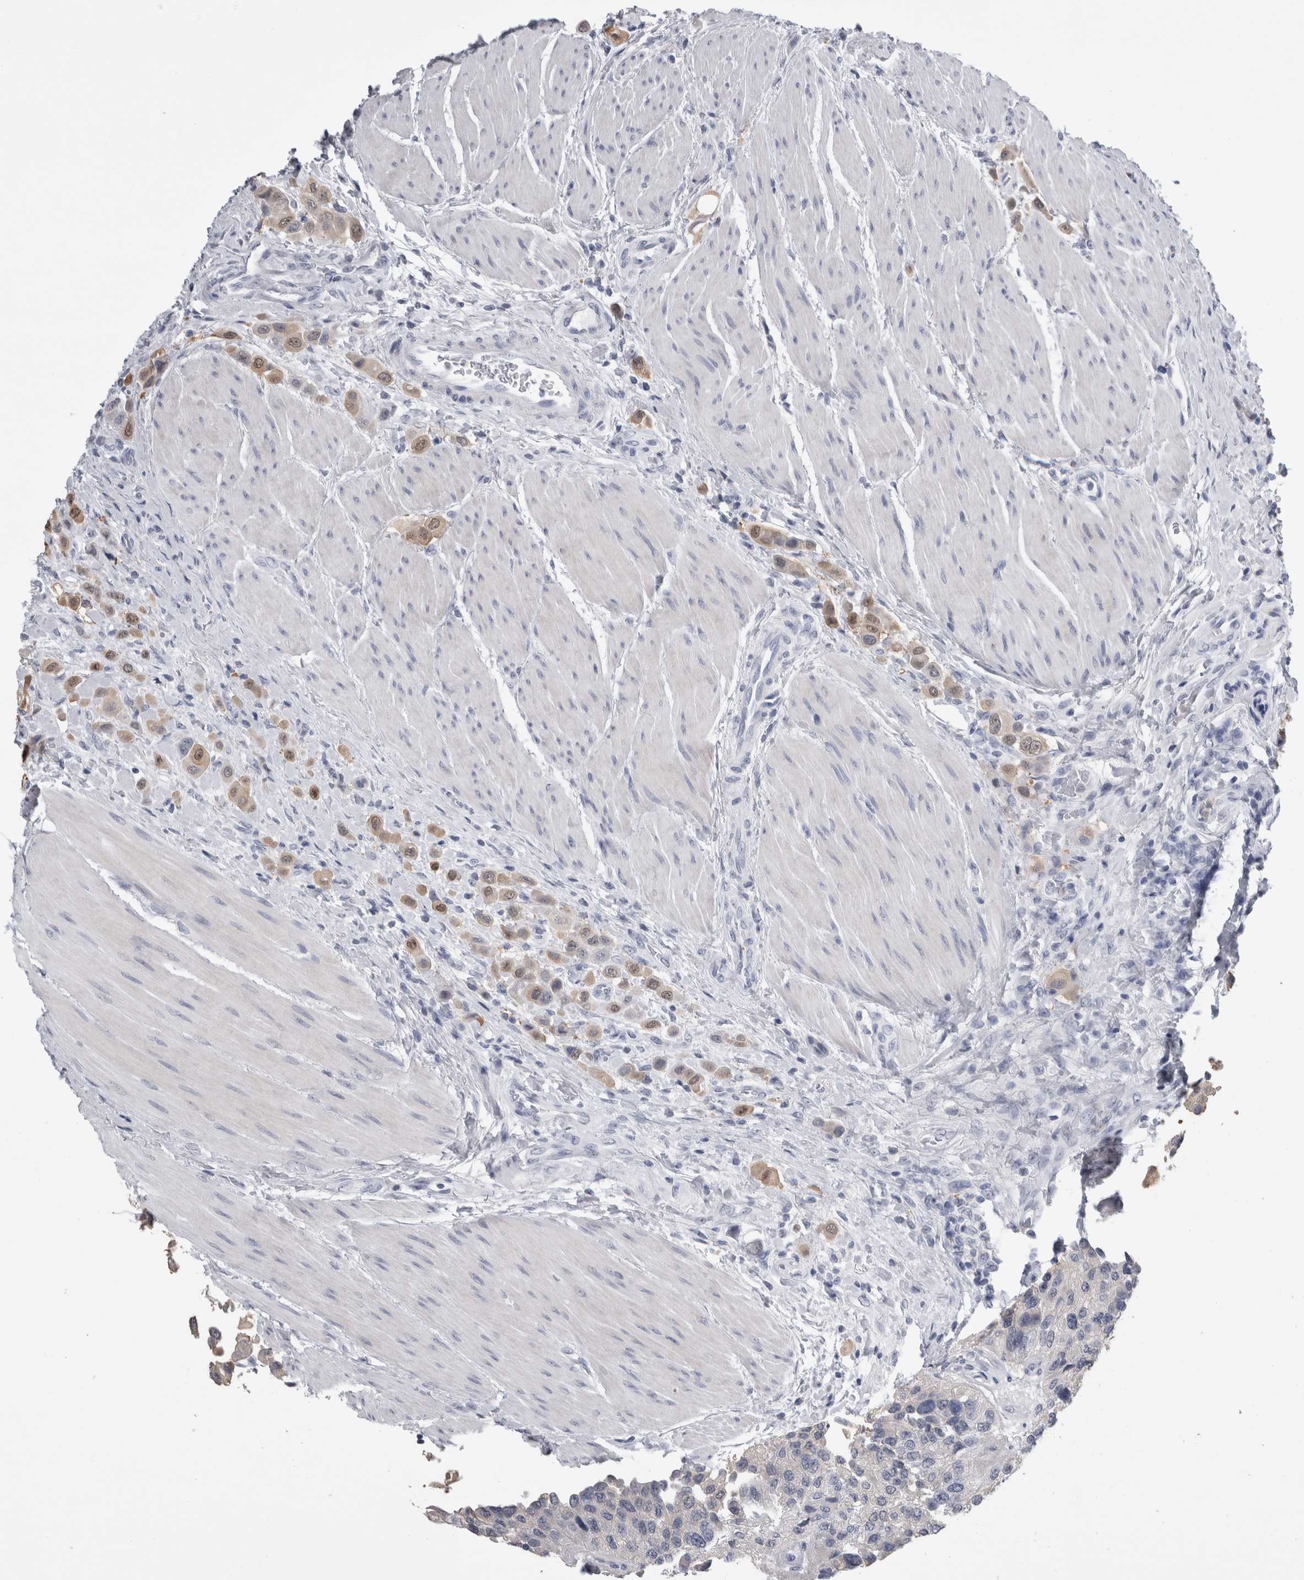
{"staining": {"intensity": "weak", "quantity": "25%-75%", "location": "cytoplasmic/membranous,nuclear"}, "tissue": "urothelial cancer", "cell_type": "Tumor cells", "image_type": "cancer", "snomed": [{"axis": "morphology", "description": "Urothelial carcinoma, High grade"}, {"axis": "topography", "description": "Urinary bladder"}], "caption": "High-grade urothelial carcinoma was stained to show a protein in brown. There is low levels of weak cytoplasmic/membranous and nuclear staining in approximately 25%-75% of tumor cells.", "gene": "ALDH8A1", "patient": {"sex": "male", "age": 50}}